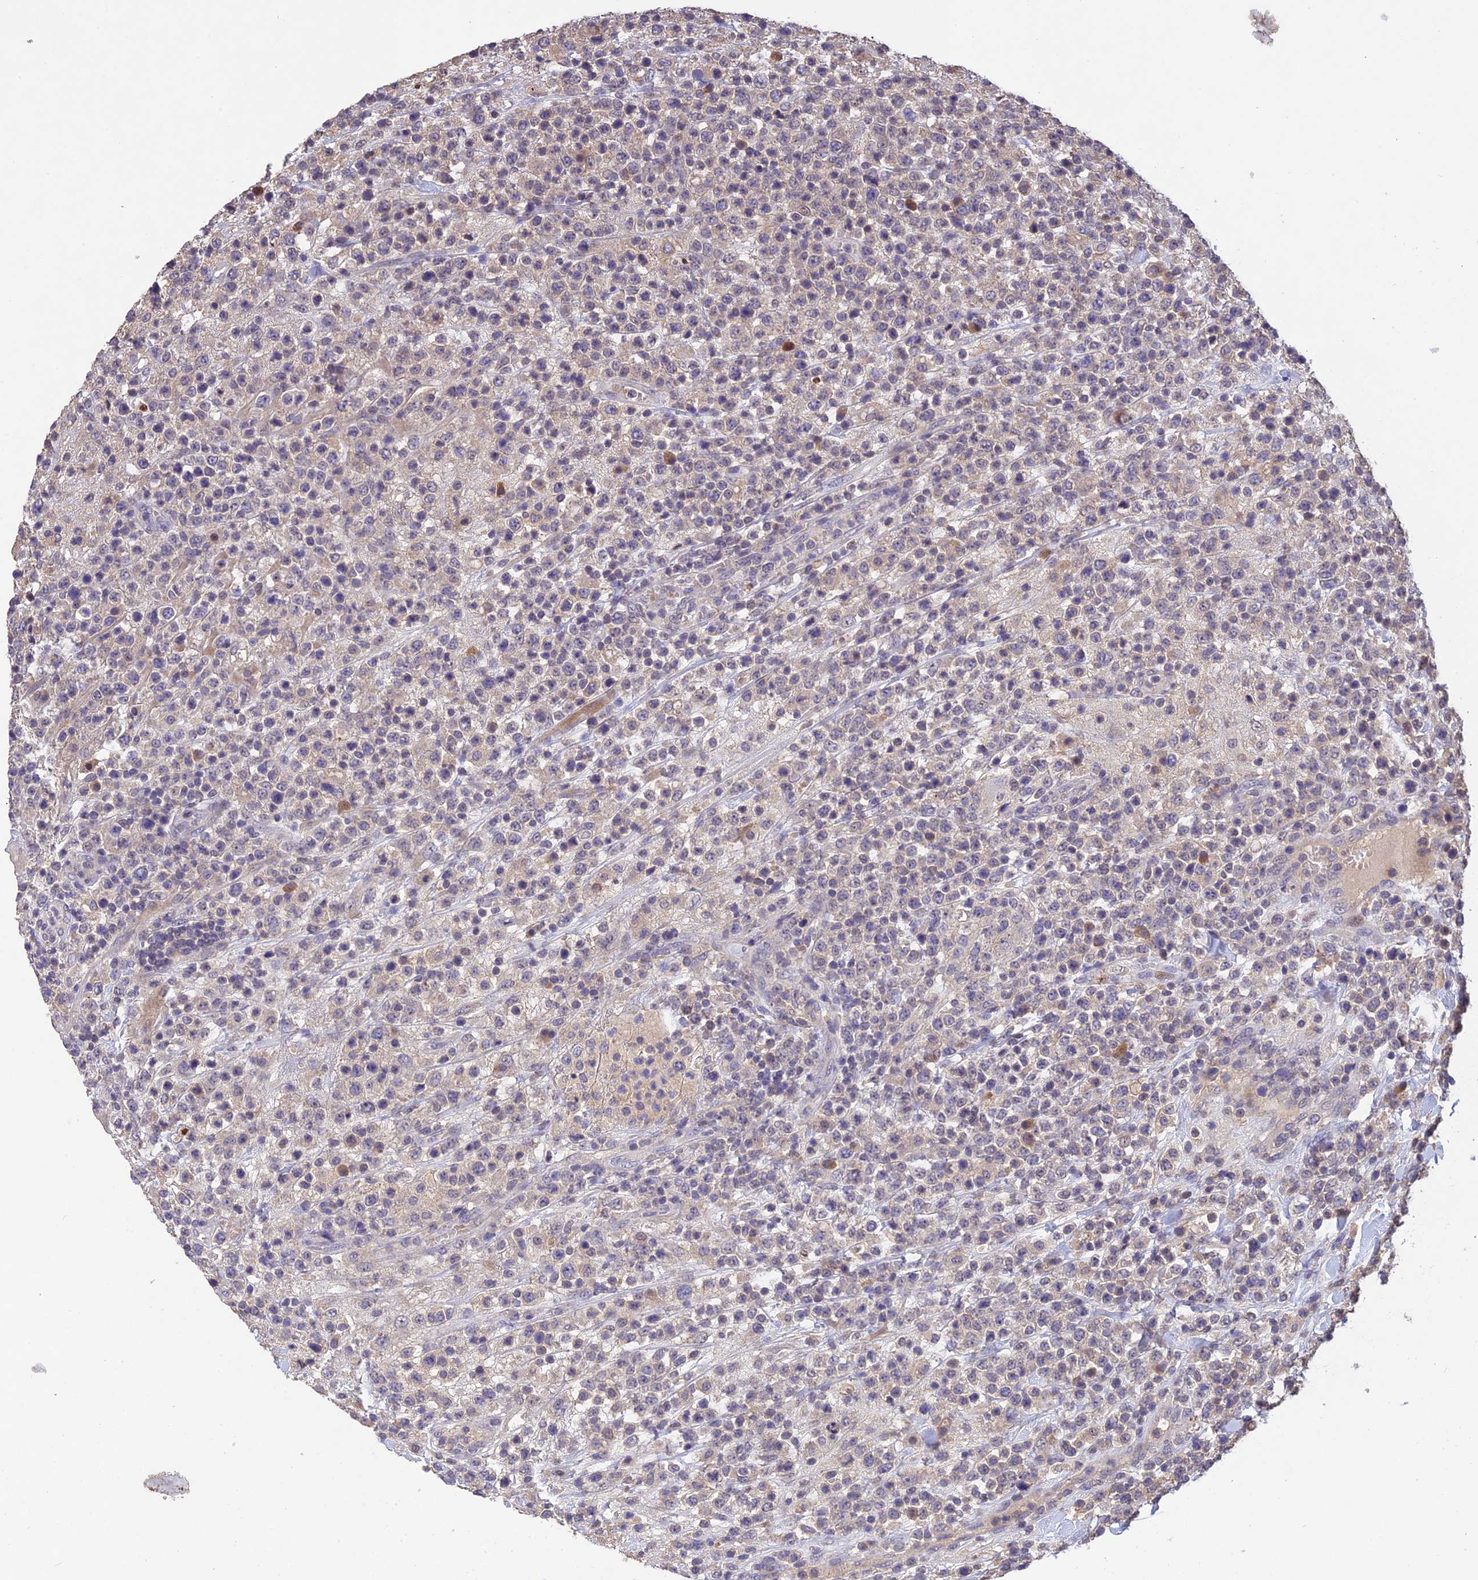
{"staining": {"intensity": "negative", "quantity": "none", "location": "none"}, "tissue": "lymphoma", "cell_type": "Tumor cells", "image_type": "cancer", "snomed": [{"axis": "morphology", "description": "Malignant lymphoma, non-Hodgkin's type, High grade"}, {"axis": "topography", "description": "Colon"}], "caption": "This is a photomicrograph of IHC staining of malignant lymphoma, non-Hodgkin's type (high-grade), which shows no staining in tumor cells.", "gene": "DENND5B", "patient": {"sex": "female", "age": 53}}